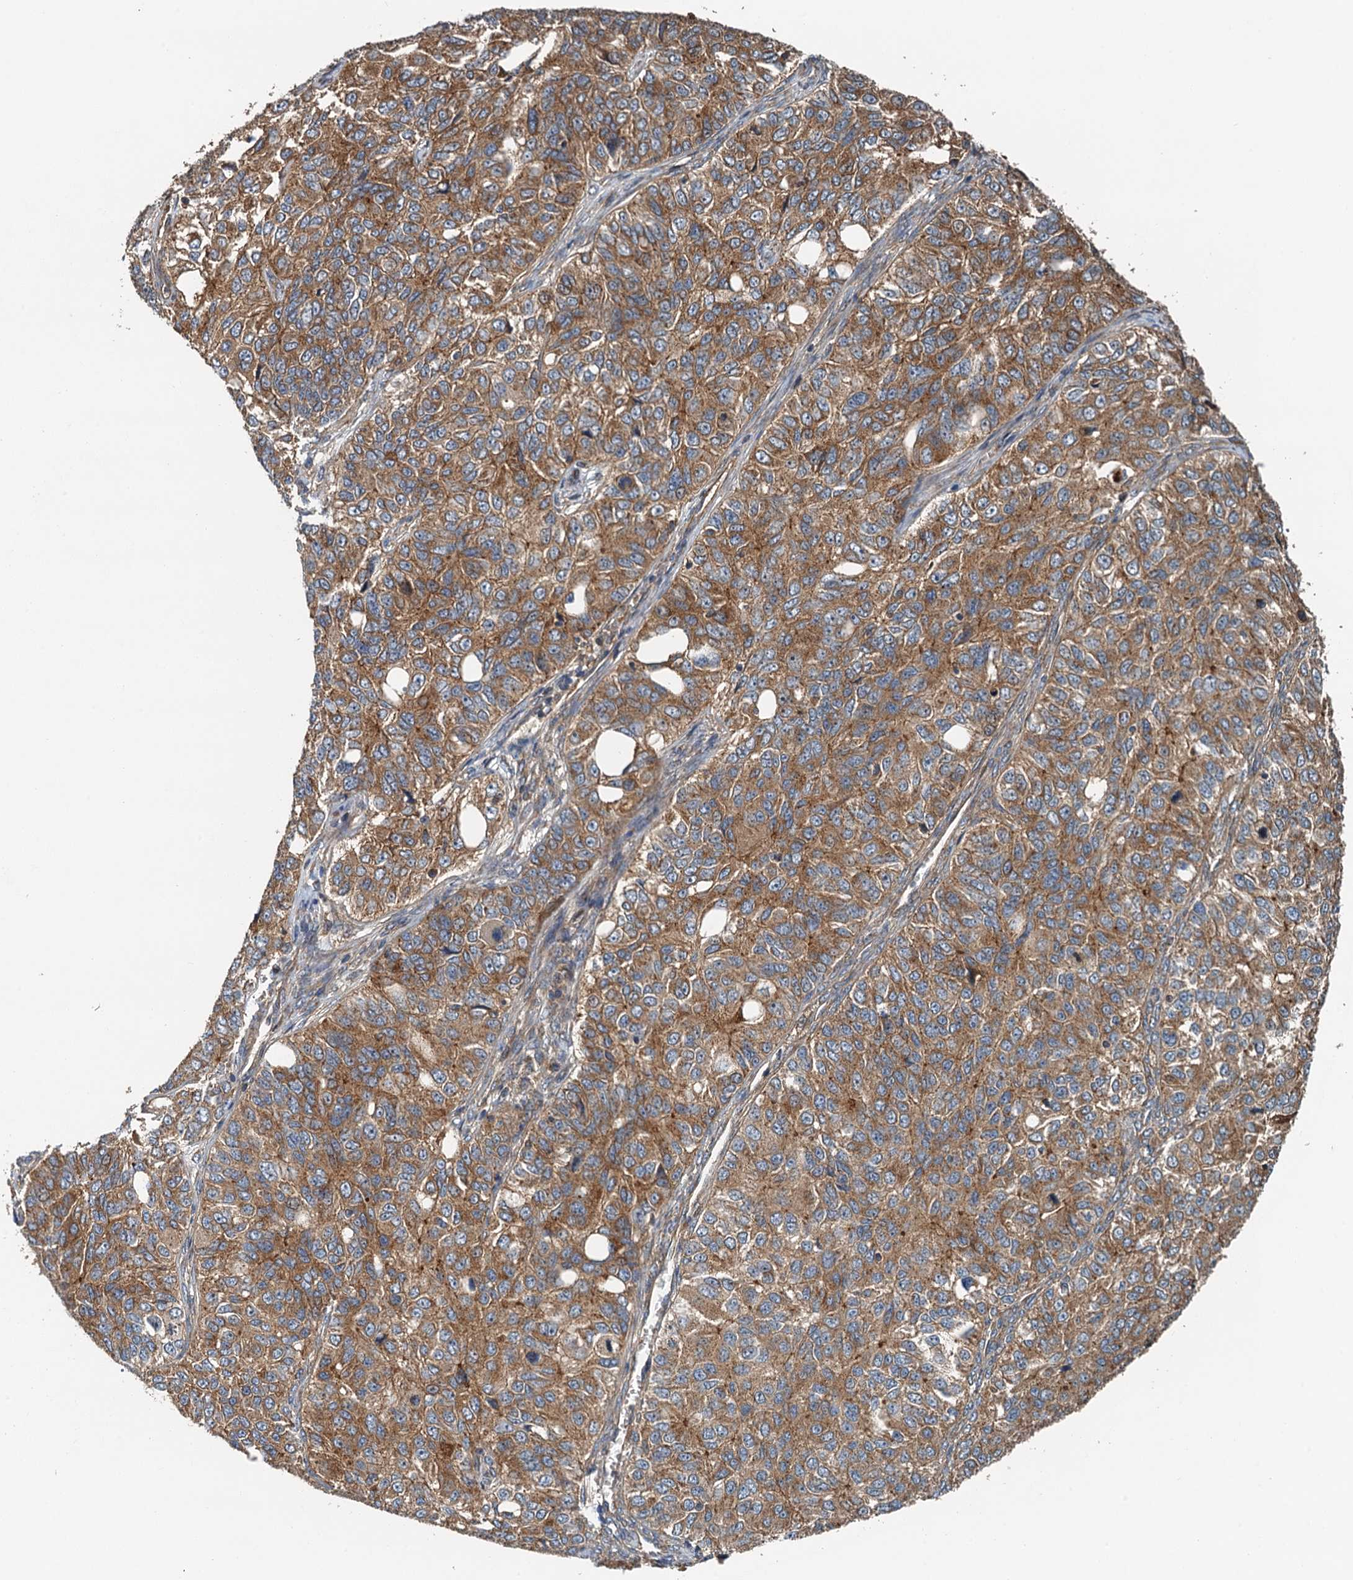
{"staining": {"intensity": "moderate", "quantity": ">75%", "location": "cytoplasmic/membranous"}, "tissue": "ovarian cancer", "cell_type": "Tumor cells", "image_type": "cancer", "snomed": [{"axis": "morphology", "description": "Carcinoma, endometroid"}, {"axis": "topography", "description": "Ovary"}], "caption": "Protein expression analysis of ovarian cancer (endometroid carcinoma) shows moderate cytoplasmic/membranous positivity in about >75% of tumor cells. Immunohistochemistry (ihc) stains the protein of interest in brown and the nuclei are stained blue.", "gene": "COG3", "patient": {"sex": "female", "age": 51}}